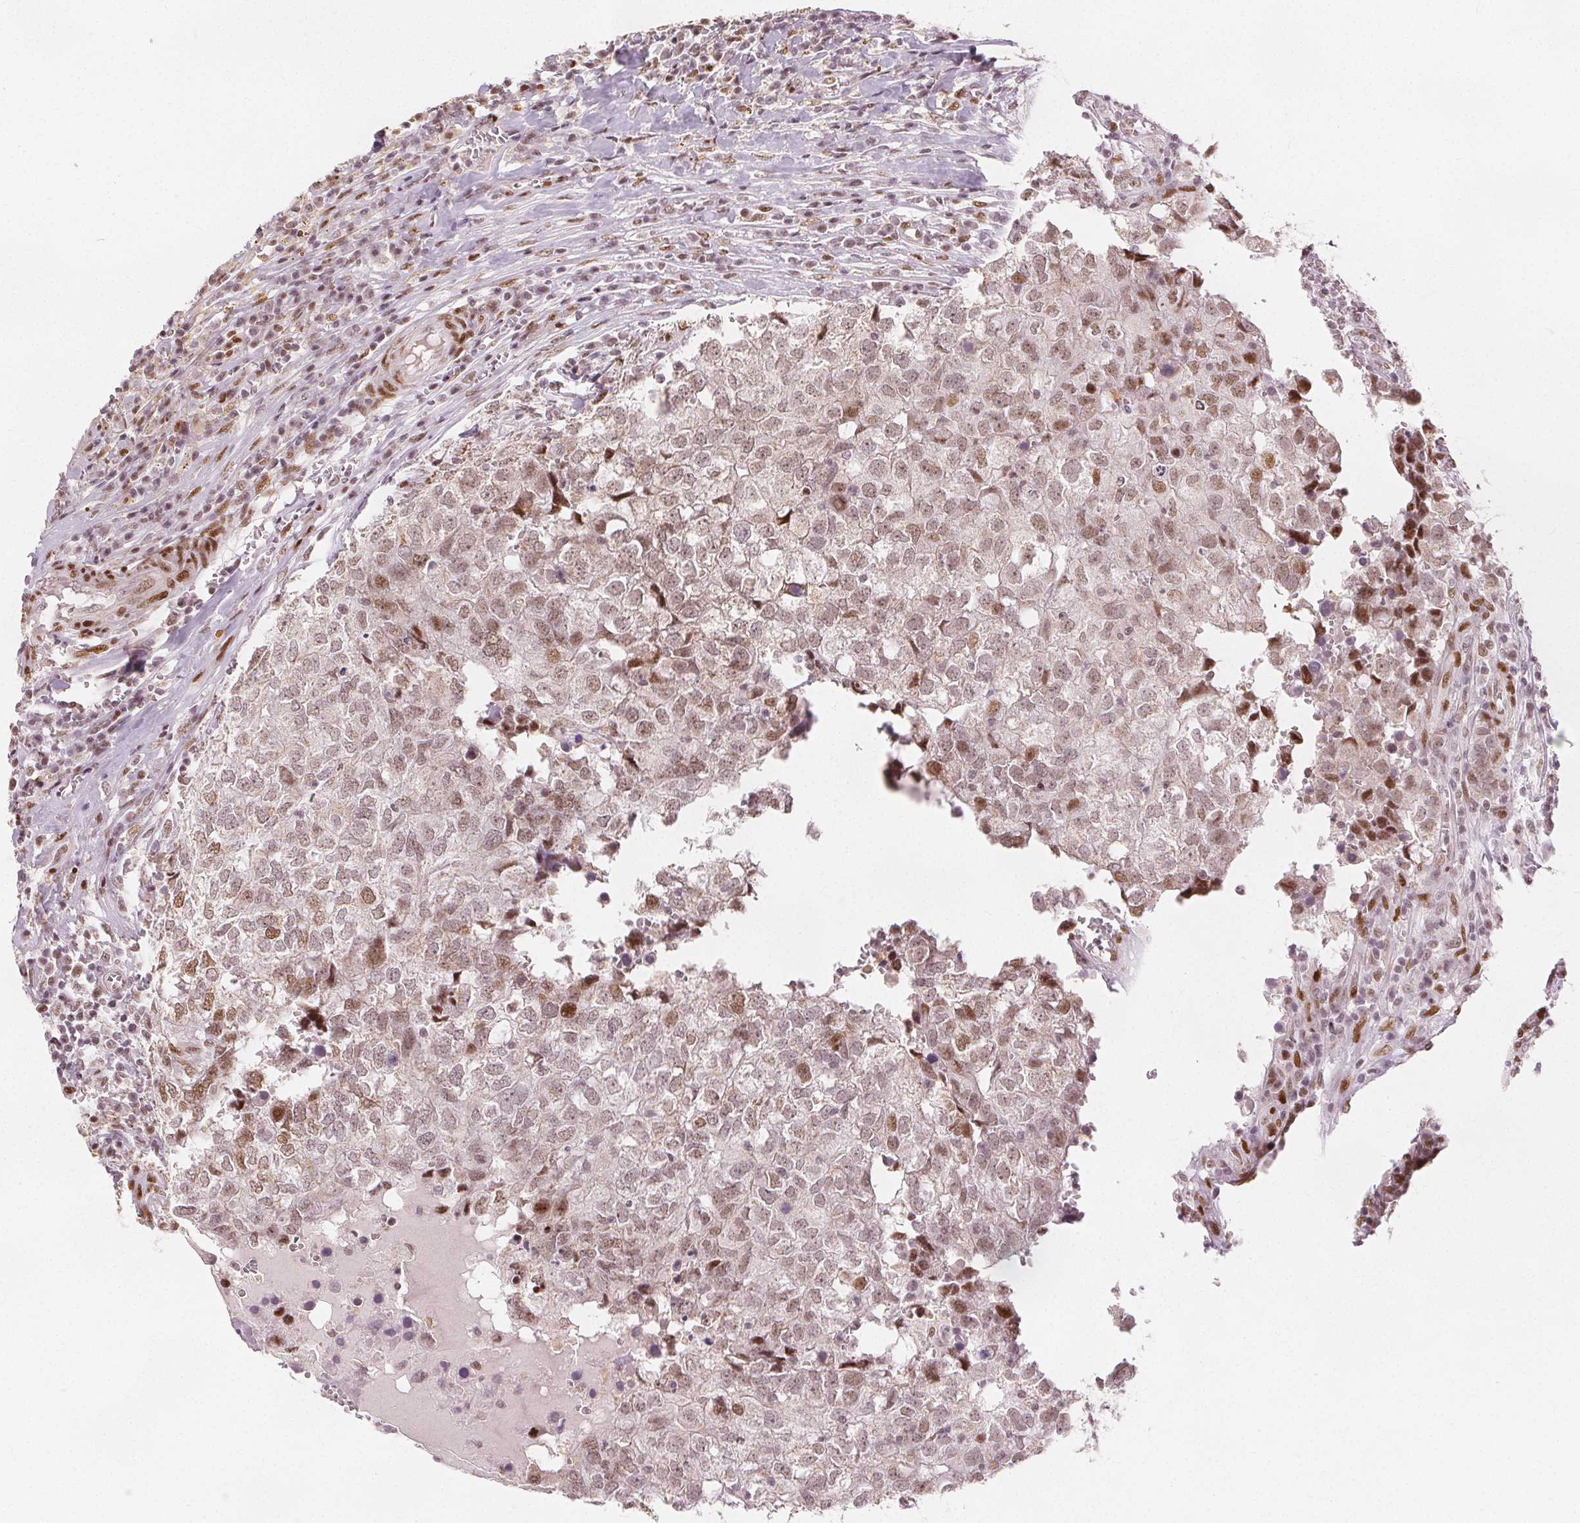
{"staining": {"intensity": "weak", "quantity": ">75%", "location": "nuclear"}, "tissue": "breast cancer", "cell_type": "Tumor cells", "image_type": "cancer", "snomed": [{"axis": "morphology", "description": "Duct carcinoma"}, {"axis": "topography", "description": "Breast"}], "caption": "Breast cancer stained with DAB (3,3'-diaminobenzidine) immunohistochemistry reveals low levels of weak nuclear staining in approximately >75% of tumor cells. Using DAB (3,3'-diaminobenzidine) (brown) and hematoxylin (blue) stains, captured at high magnification using brightfield microscopy.", "gene": "ZNF703", "patient": {"sex": "female", "age": 30}}